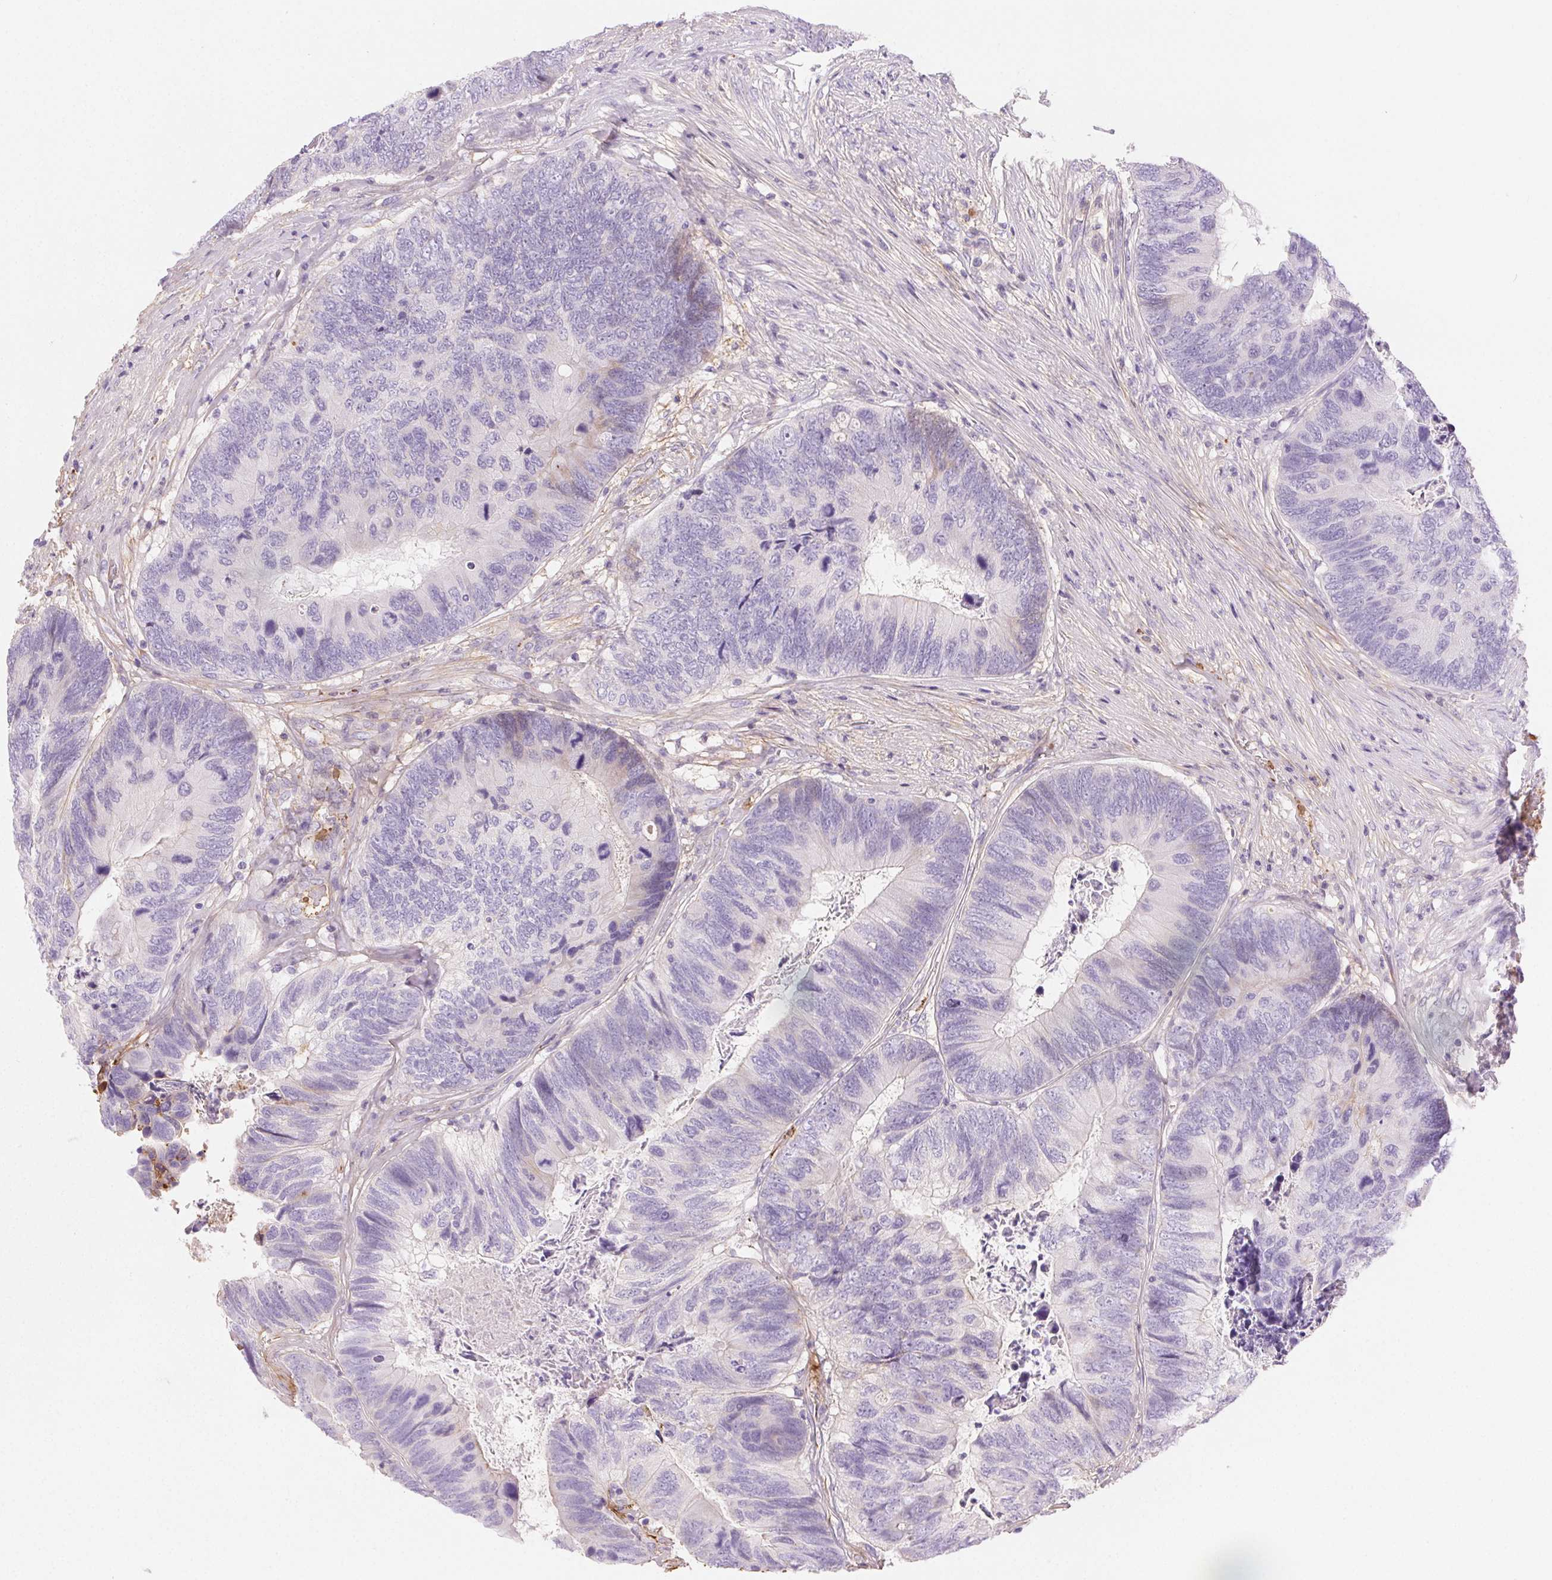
{"staining": {"intensity": "negative", "quantity": "none", "location": "none"}, "tissue": "colorectal cancer", "cell_type": "Tumor cells", "image_type": "cancer", "snomed": [{"axis": "morphology", "description": "Adenocarcinoma, NOS"}, {"axis": "topography", "description": "Colon"}], "caption": "Tumor cells are negative for protein expression in human colorectal cancer. (DAB immunohistochemistry (IHC), high magnification).", "gene": "FGA", "patient": {"sex": "female", "age": 67}}